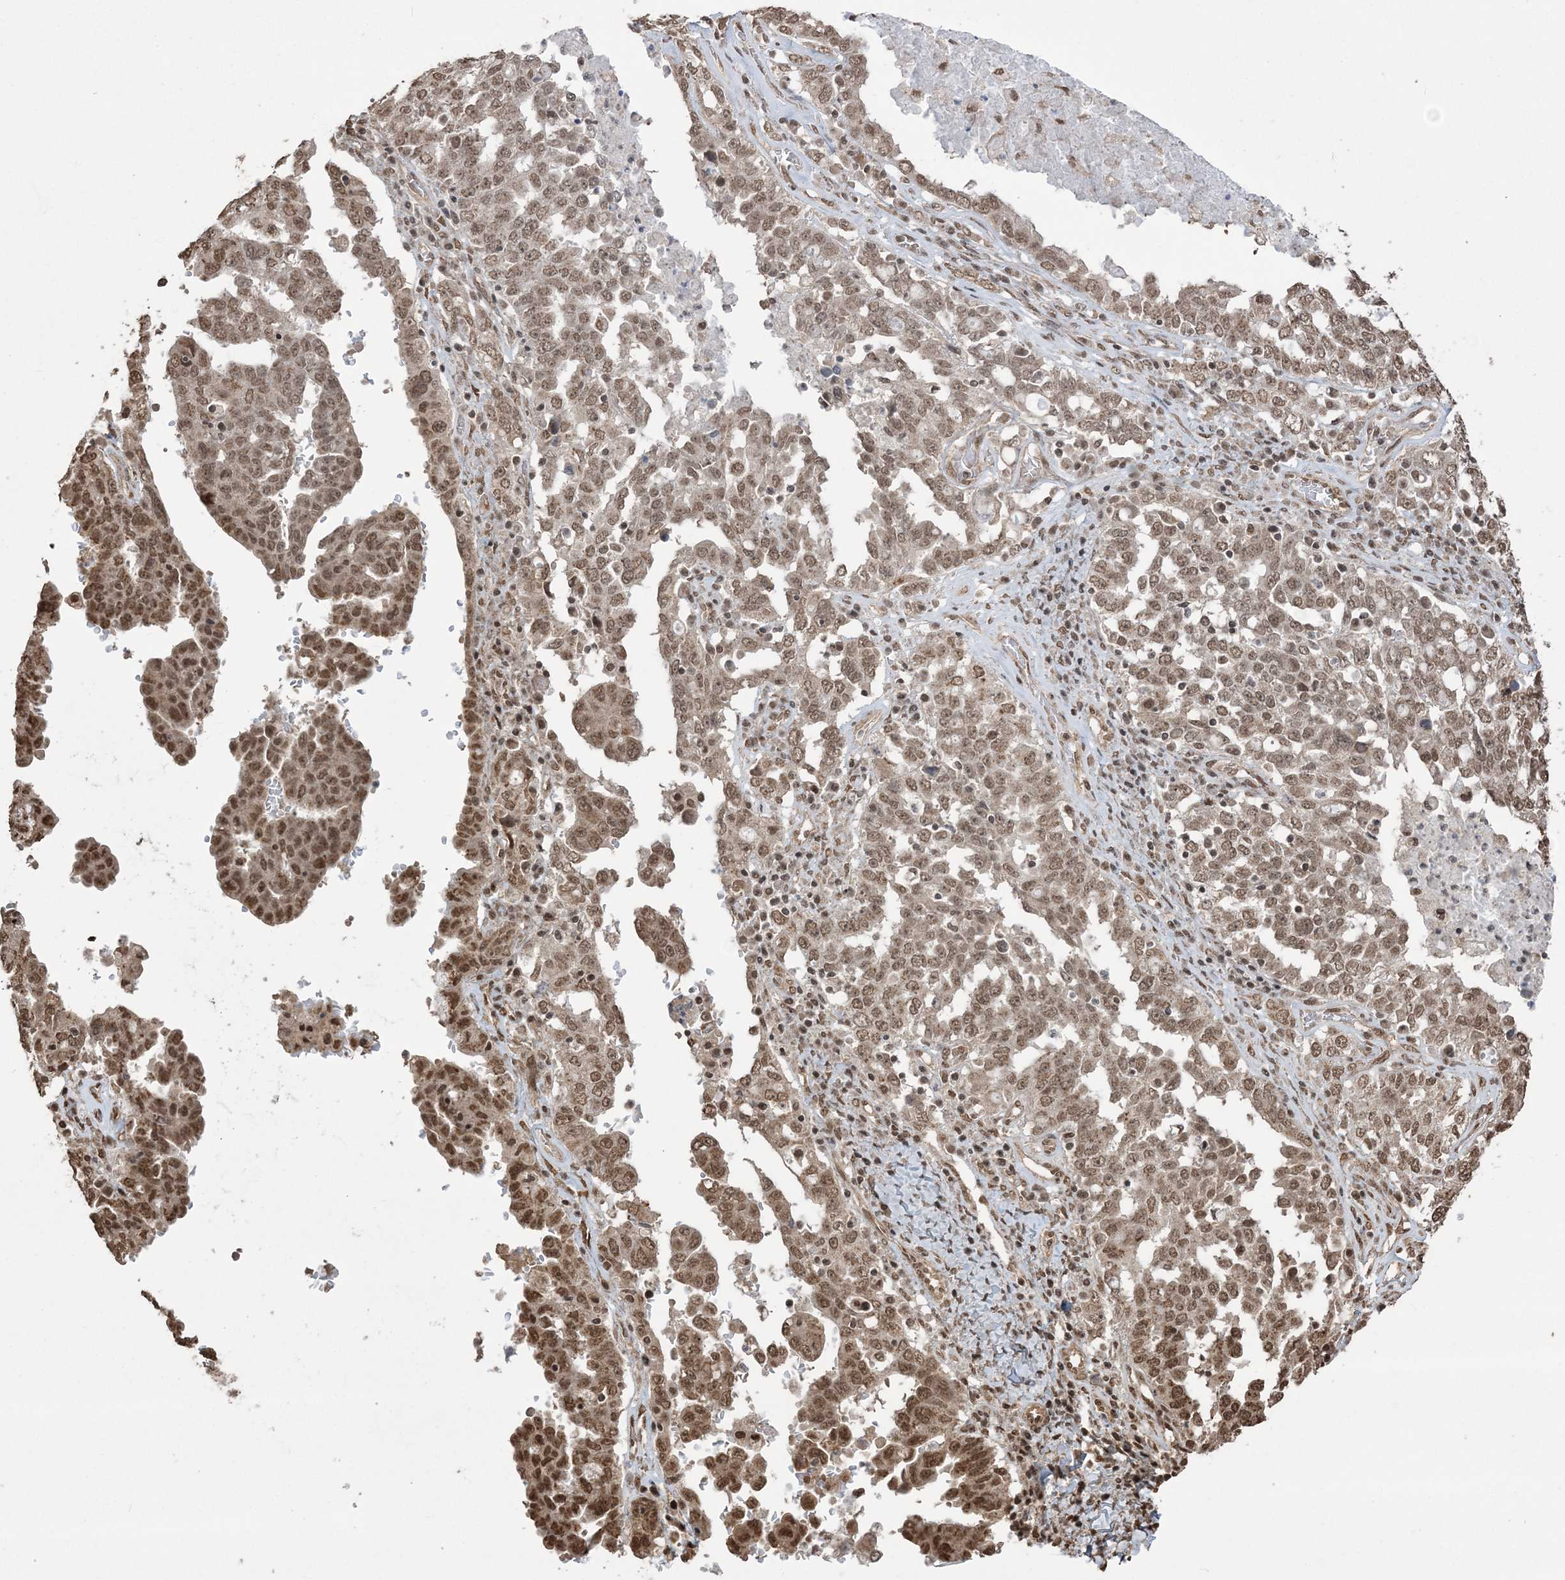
{"staining": {"intensity": "moderate", "quantity": ">75%", "location": "cytoplasmic/membranous,nuclear"}, "tissue": "ovarian cancer", "cell_type": "Tumor cells", "image_type": "cancer", "snomed": [{"axis": "morphology", "description": "Carcinoma, endometroid"}, {"axis": "topography", "description": "Ovary"}], "caption": "Immunohistochemistry histopathology image of ovarian cancer (endometroid carcinoma) stained for a protein (brown), which displays medium levels of moderate cytoplasmic/membranous and nuclear positivity in about >75% of tumor cells.", "gene": "ZNF839", "patient": {"sex": "female", "age": 62}}